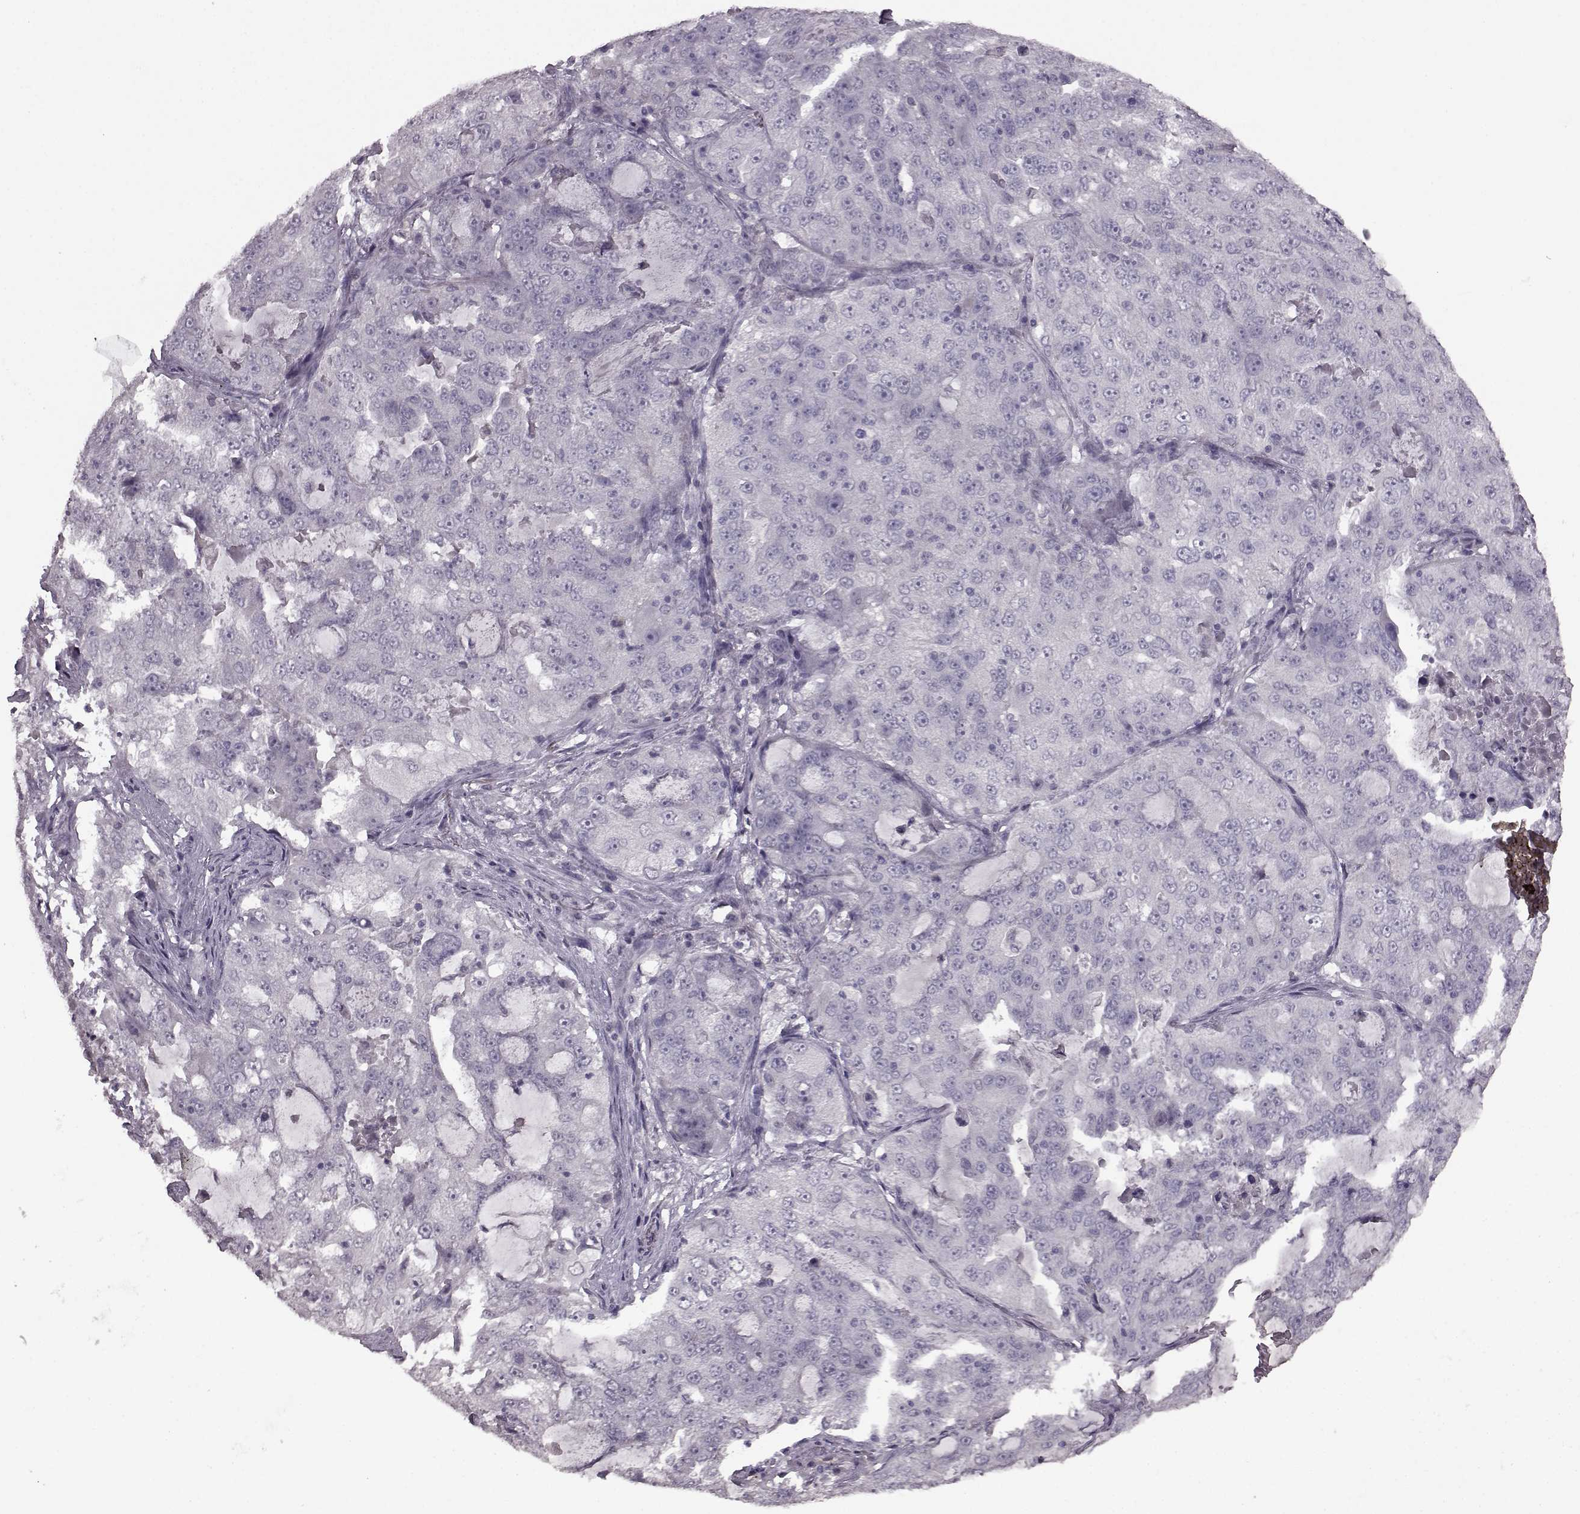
{"staining": {"intensity": "negative", "quantity": "none", "location": "none"}, "tissue": "lung cancer", "cell_type": "Tumor cells", "image_type": "cancer", "snomed": [{"axis": "morphology", "description": "Adenocarcinoma, NOS"}, {"axis": "topography", "description": "Lung"}], "caption": "Tumor cells are negative for protein expression in human lung cancer.", "gene": "LHB", "patient": {"sex": "female", "age": 61}}